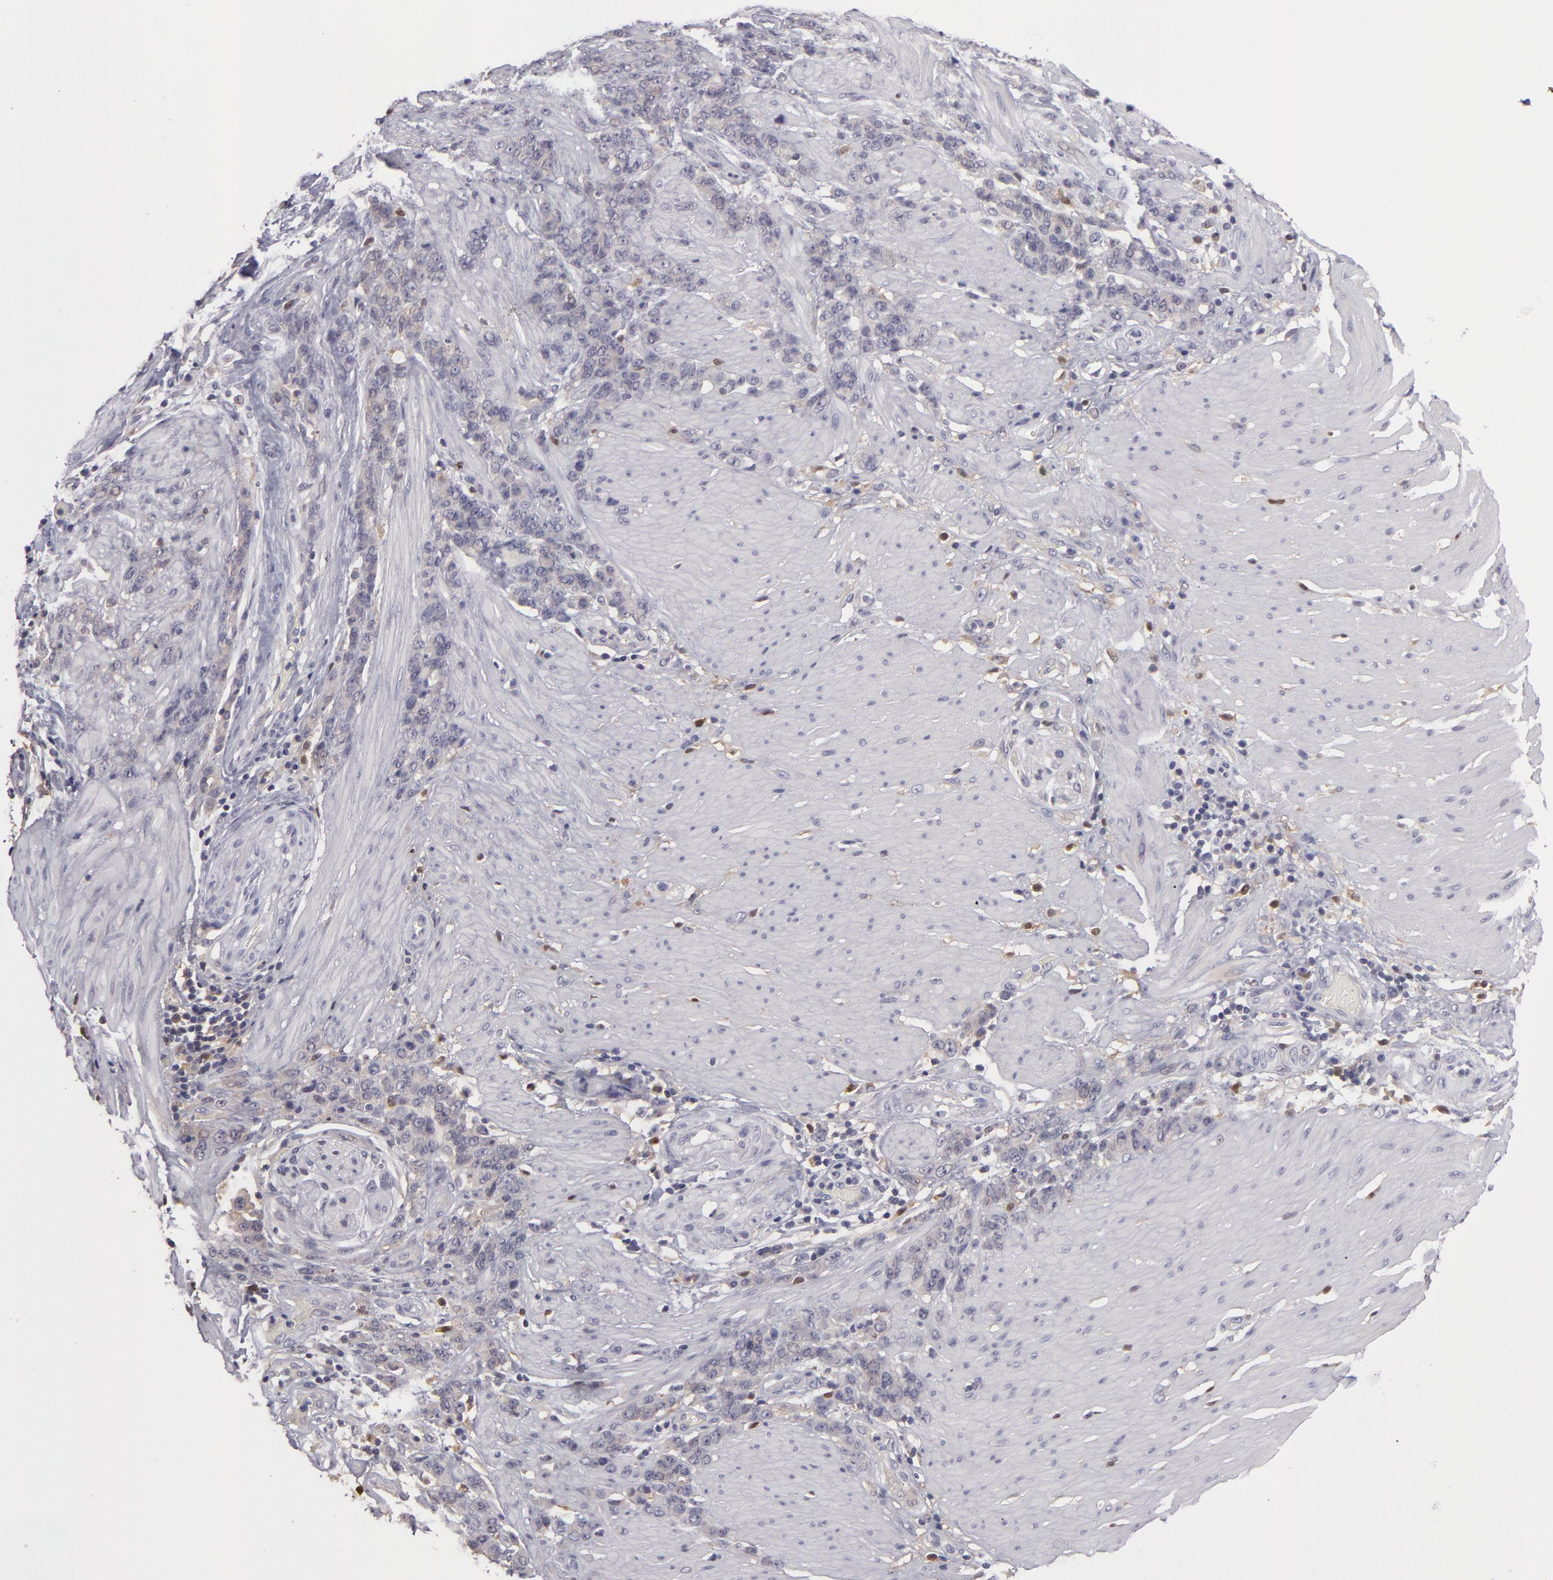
{"staining": {"intensity": "negative", "quantity": "none", "location": "none"}, "tissue": "stomach cancer", "cell_type": "Tumor cells", "image_type": "cancer", "snomed": [{"axis": "morphology", "description": "Adenocarcinoma, NOS"}, {"axis": "topography", "description": "Stomach, lower"}], "caption": "Immunohistochemical staining of human stomach cancer (adenocarcinoma) reveals no significant staining in tumor cells.", "gene": "GNPDA1", "patient": {"sex": "male", "age": 88}}